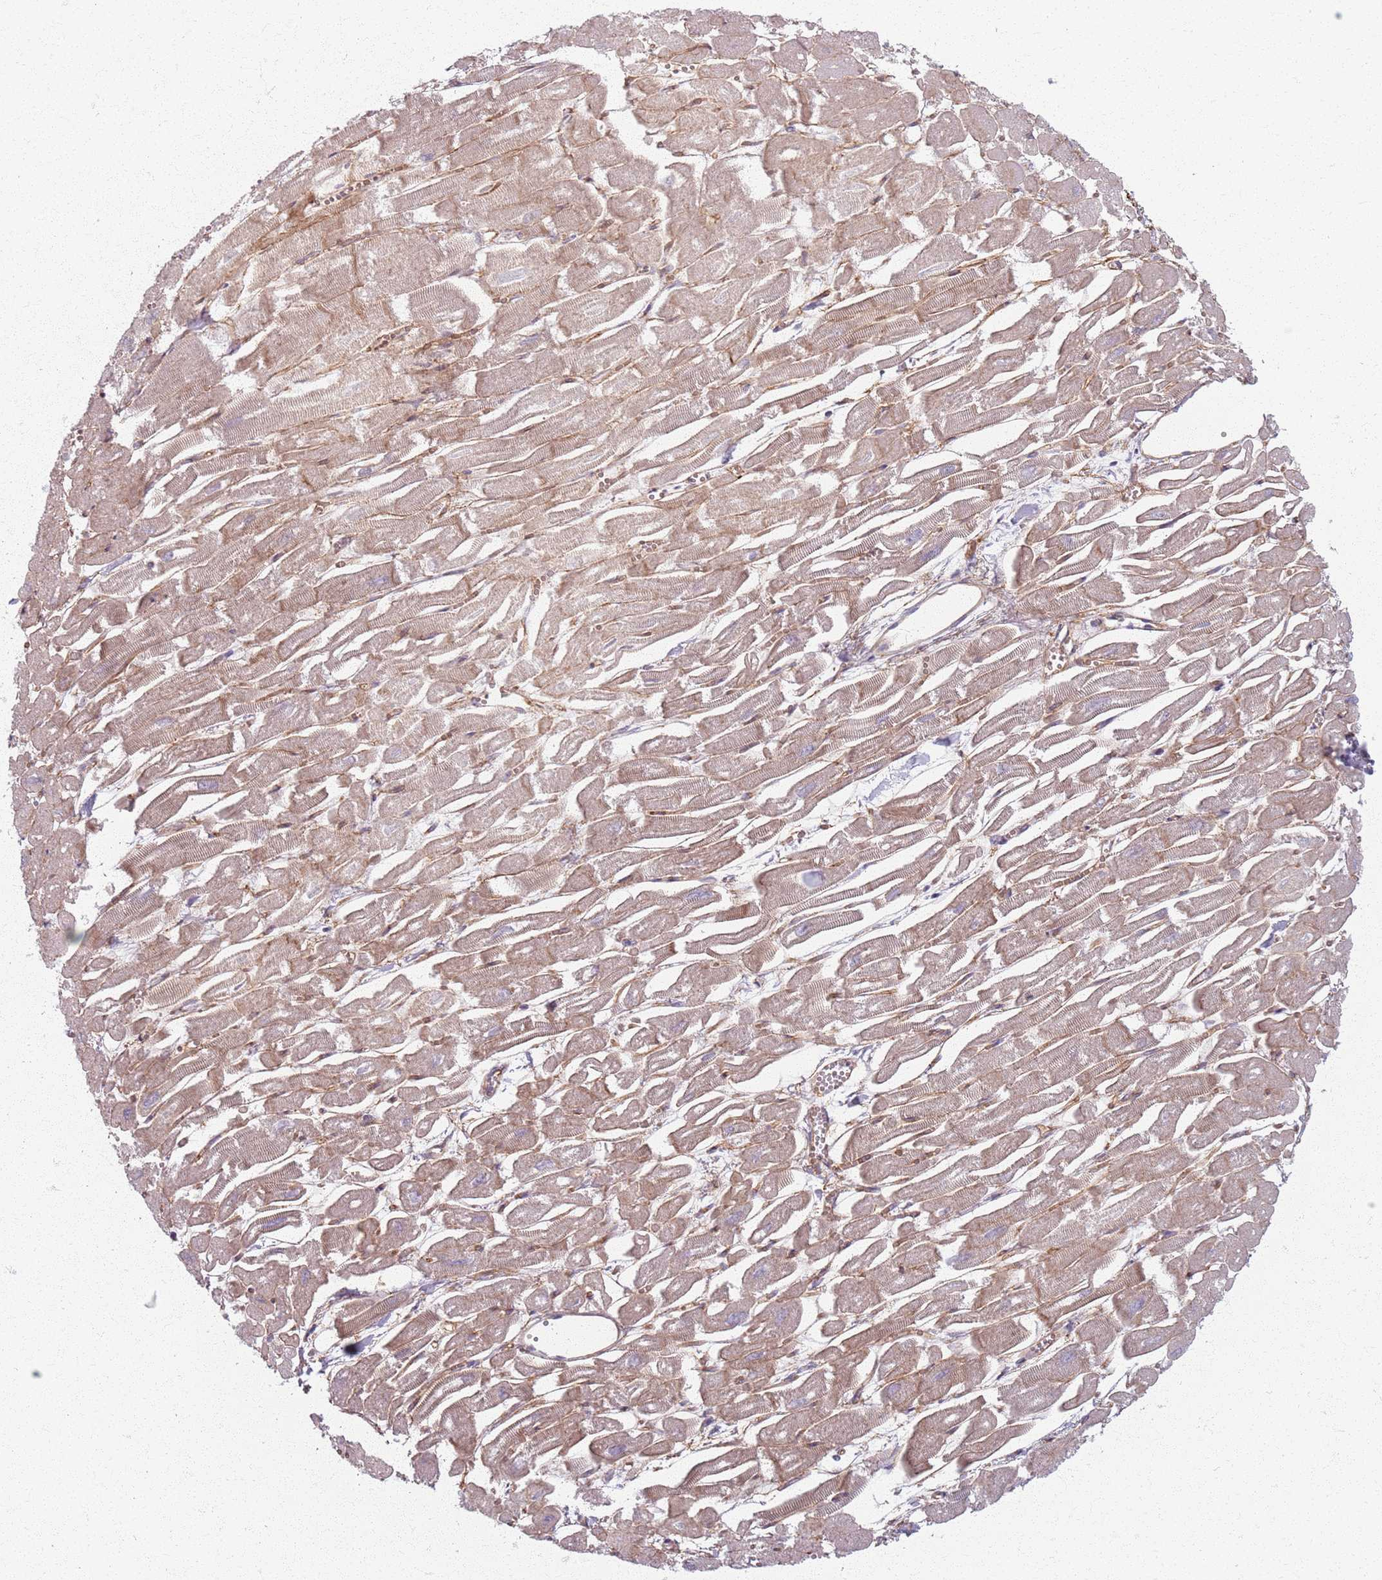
{"staining": {"intensity": "weak", "quantity": "25%-75%", "location": "cytoplasmic/membranous"}, "tissue": "heart muscle", "cell_type": "Cardiomyocytes", "image_type": "normal", "snomed": [{"axis": "morphology", "description": "Normal tissue, NOS"}, {"axis": "topography", "description": "Heart"}], "caption": "Immunohistochemistry (IHC) photomicrograph of normal heart muscle: human heart muscle stained using immunohistochemistry (IHC) shows low levels of weak protein expression localized specifically in the cytoplasmic/membranous of cardiomyocytes, appearing as a cytoplasmic/membranous brown color.", "gene": "KCNA5", "patient": {"sex": "male", "age": 54}}